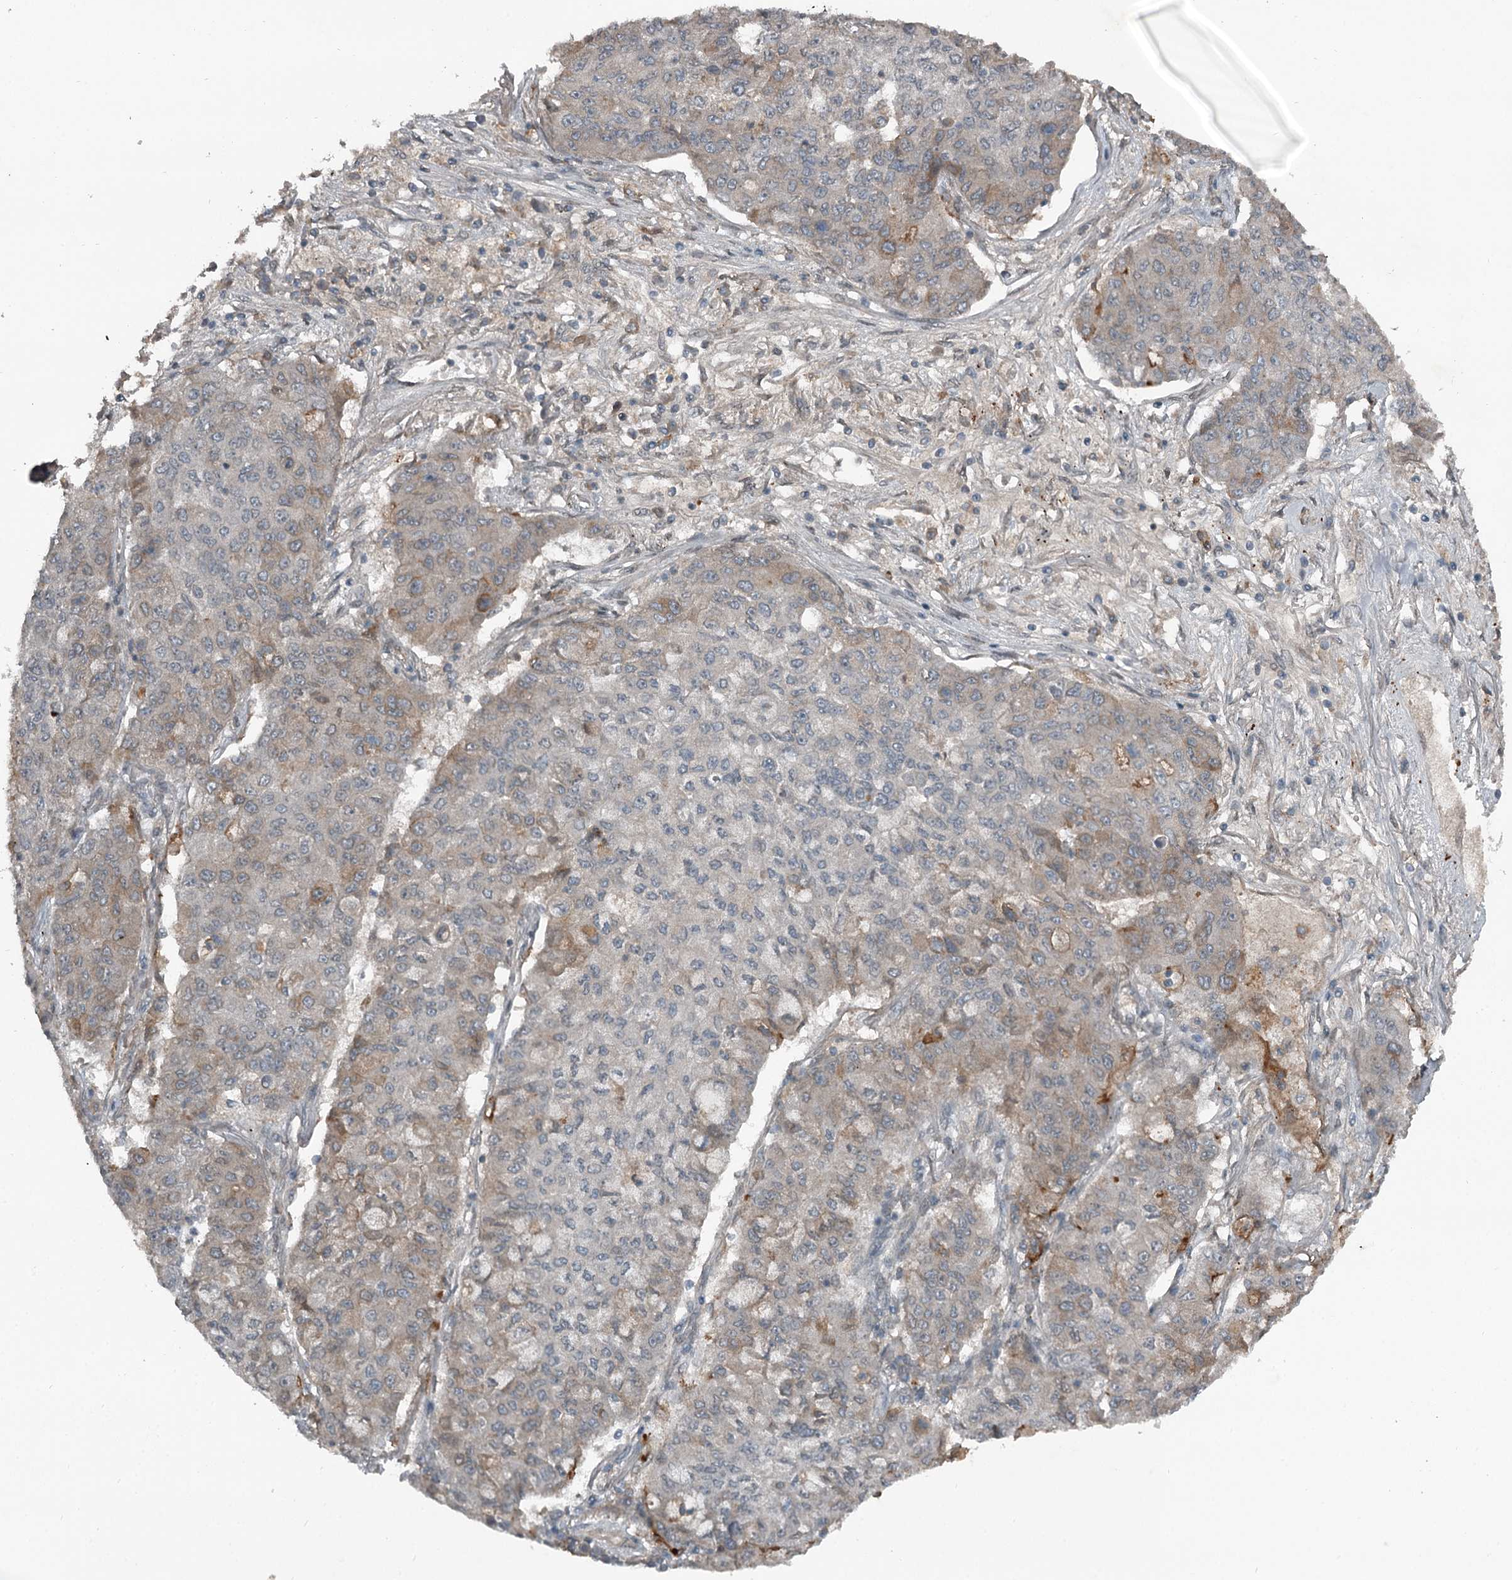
{"staining": {"intensity": "weak", "quantity": "<25%", "location": "cytoplasmic/membranous"}, "tissue": "lung cancer", "cell_type": "Tumor cells", "image_type": "cancer", "snomed": [{"axis": "morphology", "description": "Squamous cell carcinoma, NOS"}, {"axis": "topography", "description": "Lung"}], "caption": "Lung cancer (squamous cell carcinoma) stained for a protein using immunohistochemistry displays no expression tumor cells.", "gene": "SLC39A8", "patient": {"sex": "male", "age": 74}}